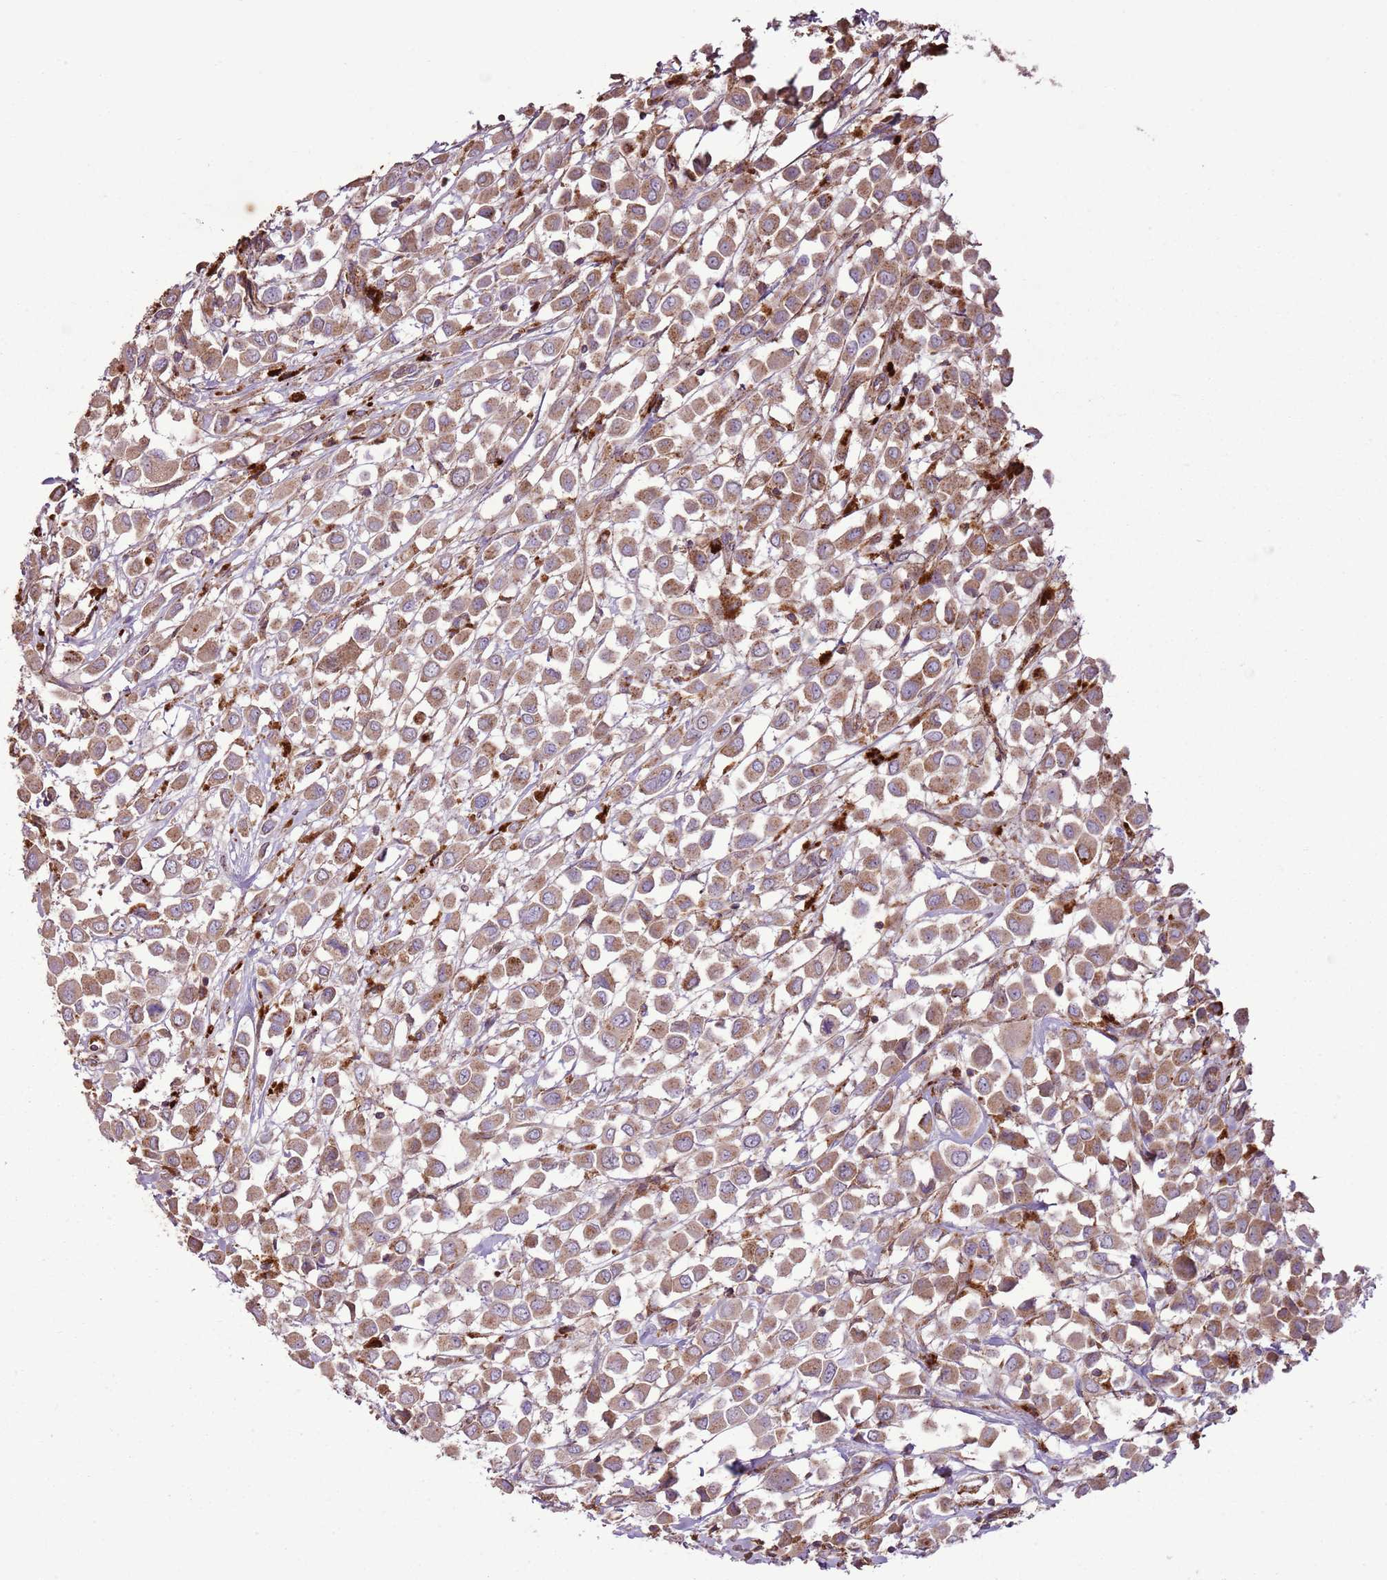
{"staining": {"intensity": "moderate", "quantity": ">75%", "location": "cytoplasmic/membranous"}, "tissue": "breast cancer", "cell_type": "Tumor cells", "image_type": "cancer", "snomed": [{"axis": "morphology", "description": "Duct carcinoma"}, {"axis": "topography", "description": "Breast"}], "caption": "The photomicrograph displays immunohistochemical staining of intraductal carcinoma (breast). There is moderate cytoplasmic/membranous positivity is appreciated in about >75% of tumor cells.", "gene": "ANKRD24", "patient": {"sex": "female", "age": 61}}